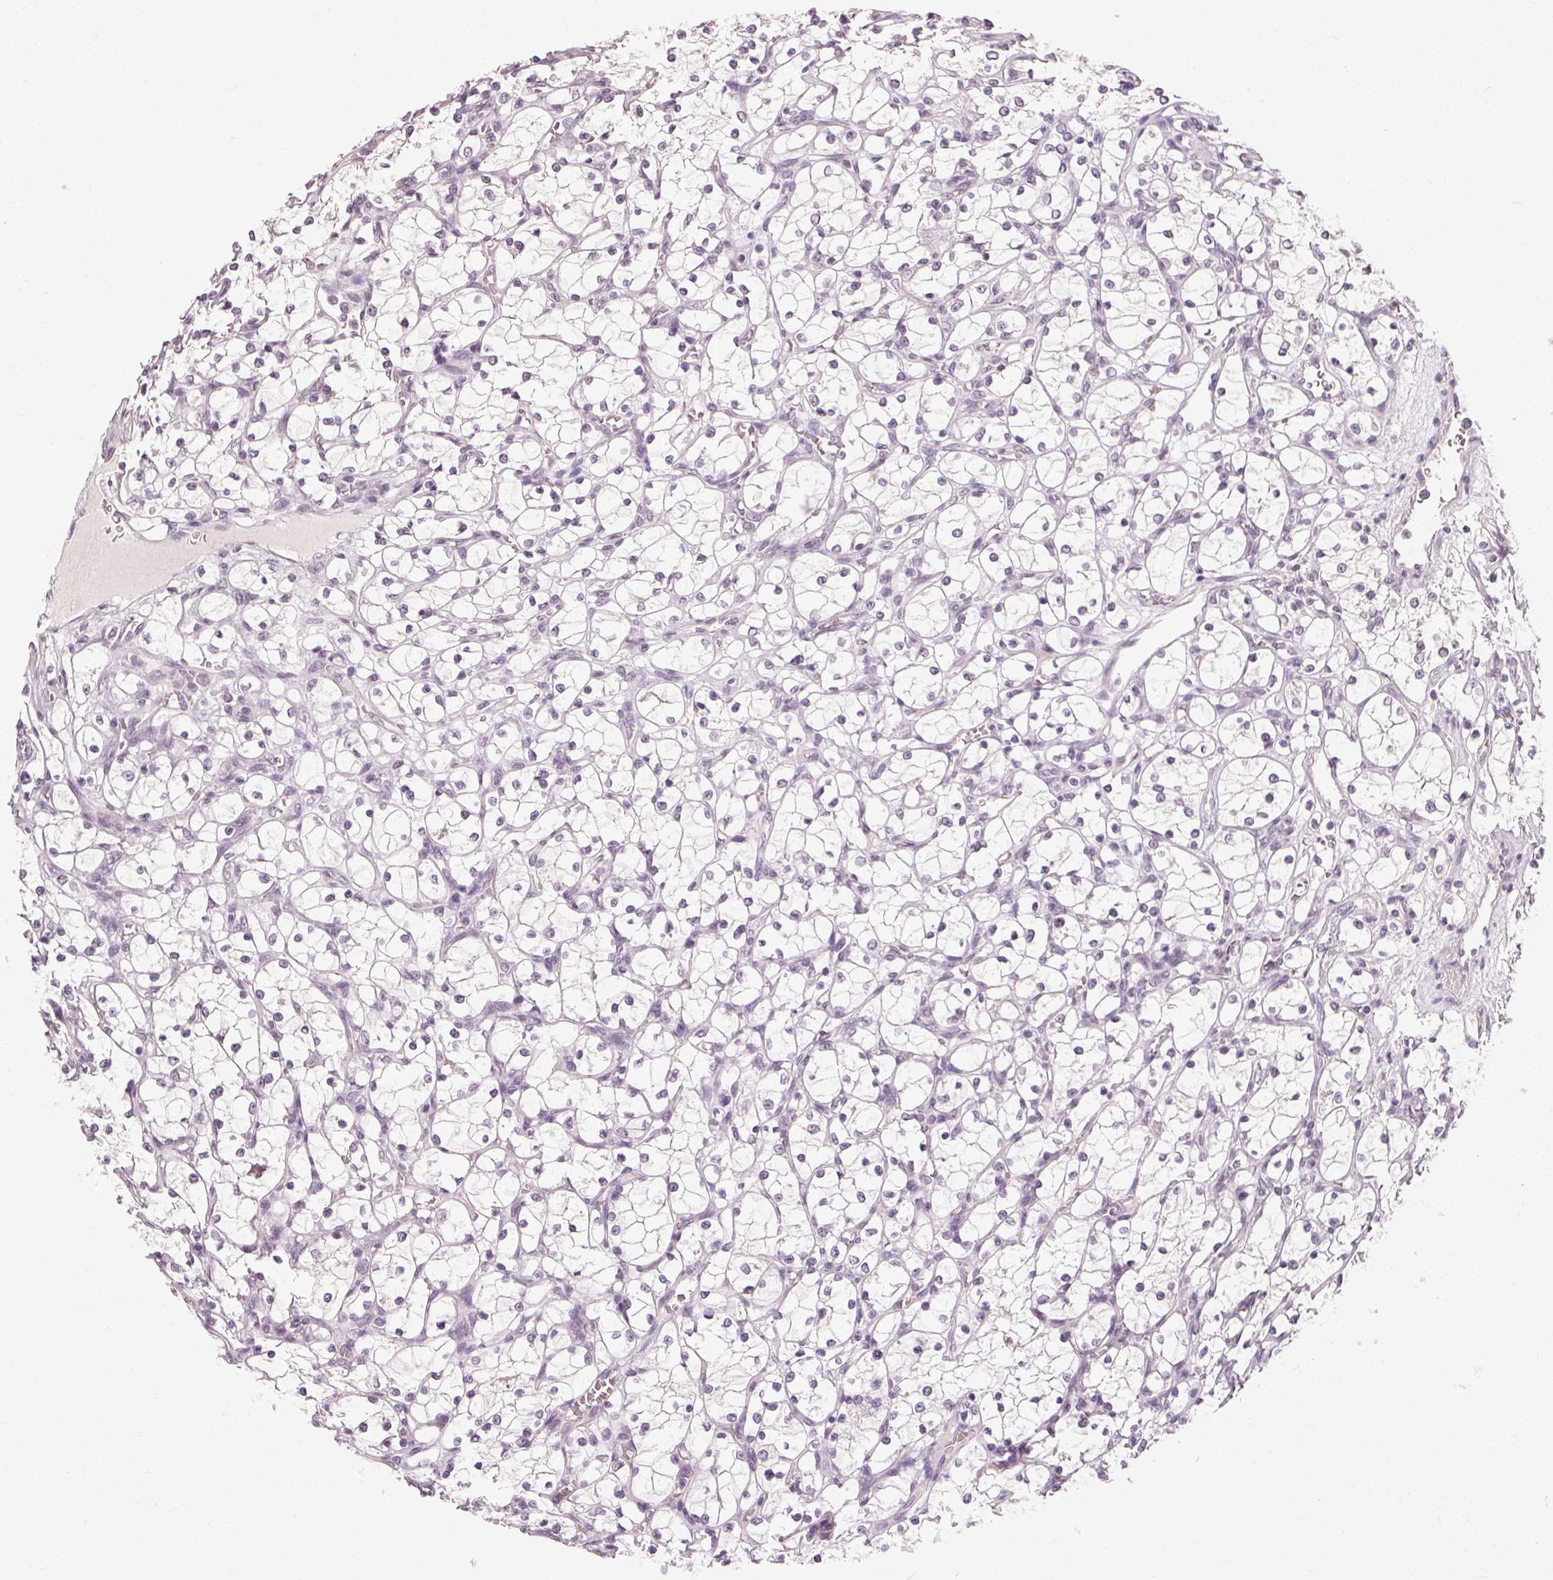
{"staining": {"intensity": "negative", "quantity": "none", "location": "none"}, "tissue": "renal cancer", "cell_type": "Tumor cells", "image_type": "cancer", "snomed": [{"axis": "morphology", "description": "Adenocarcinoma, NOS"}, {"axis": "topography", "description": "Kidney"}], "caption": "Immunohistochemical staining of renal adenocarcinoma displays no significant expression in tumor cells.", "gene": "POMC", "patient": {"sex": "female", "age": 69}}